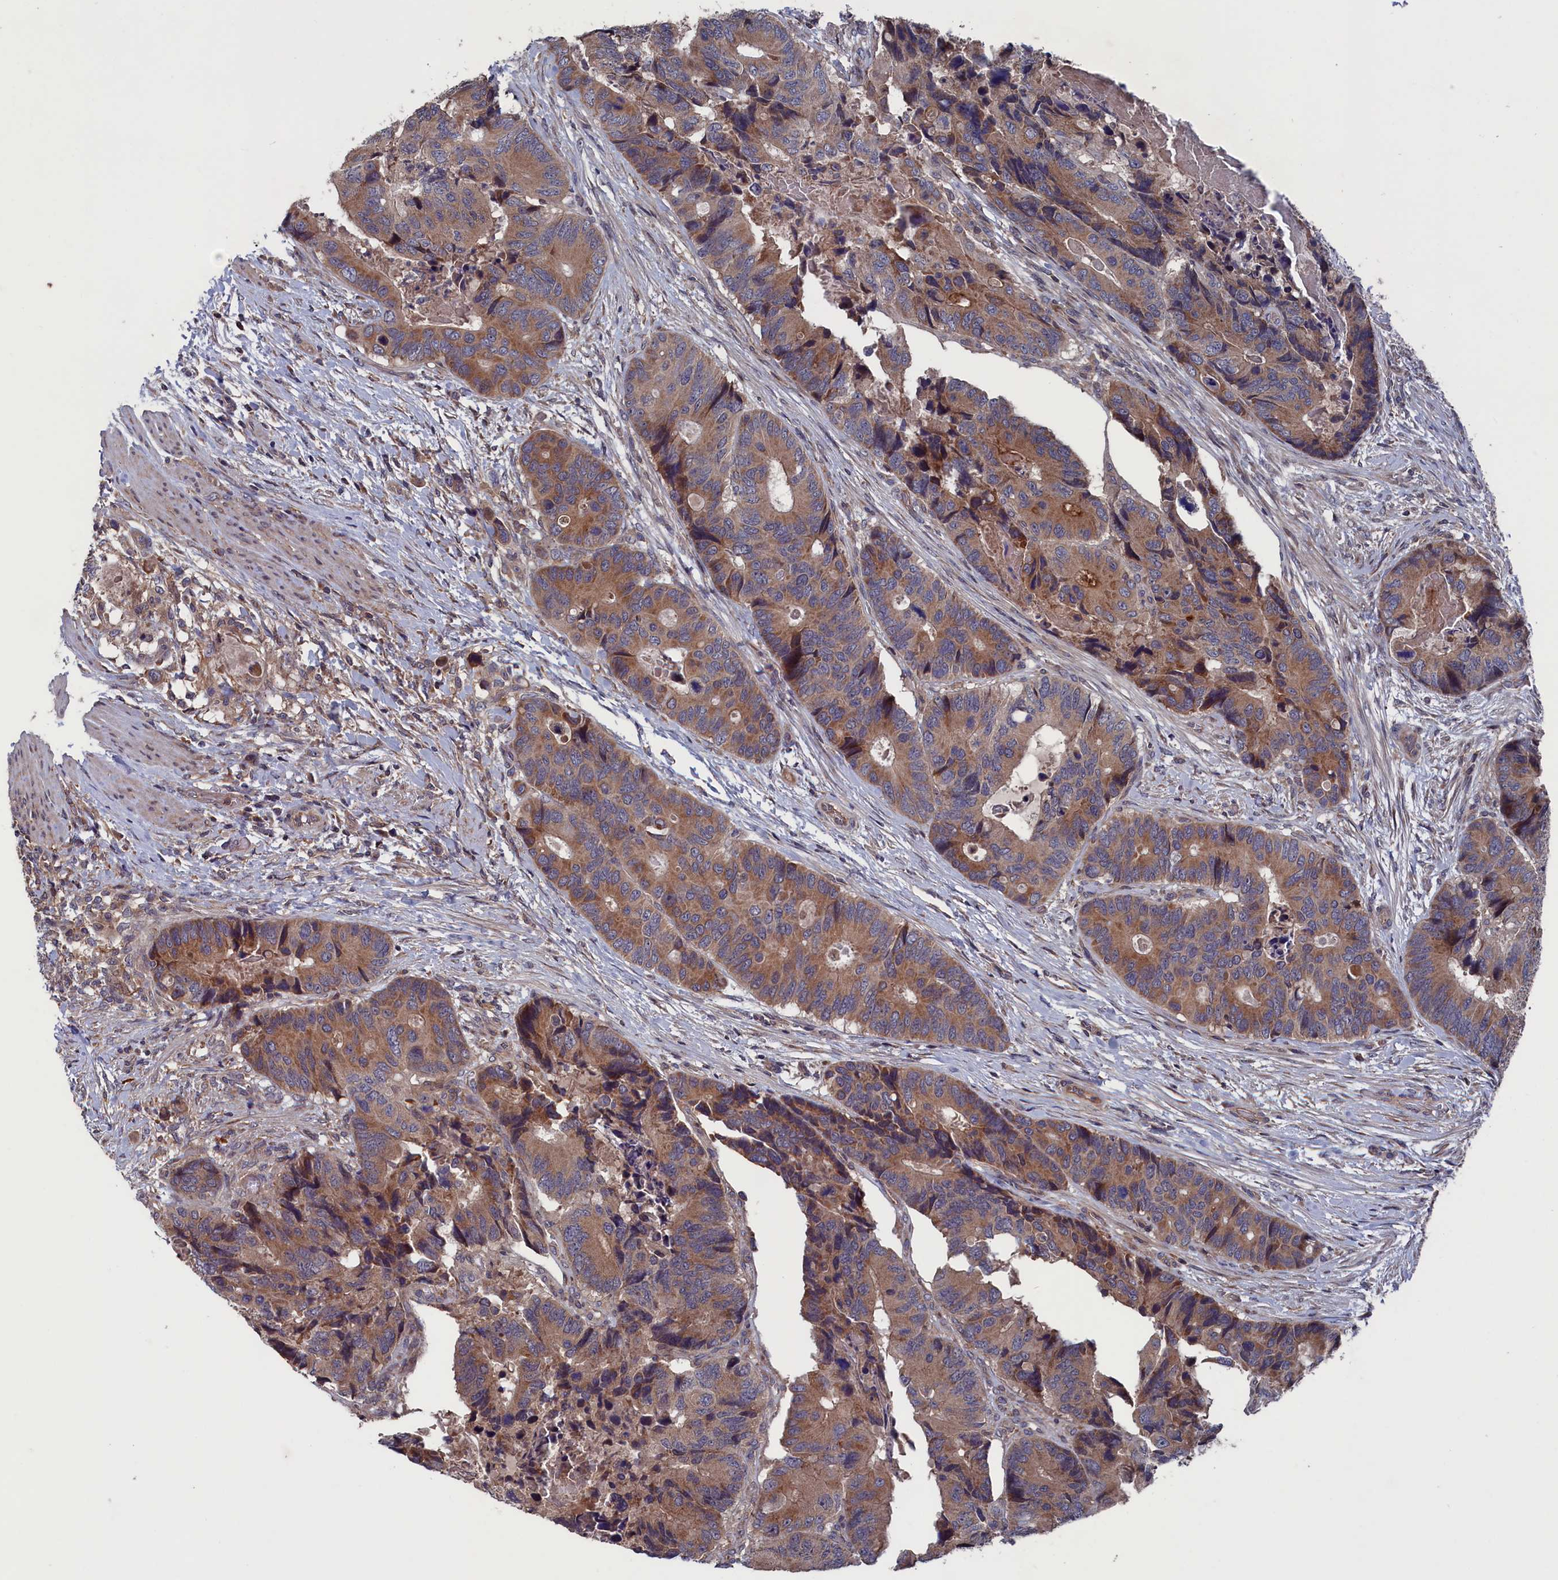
{"staining": {"intensity": "moderate", "quantity": ">75%", "location": "cytoplasmic/membranous"}, "tissue": "colorectal cancer", "cell_type": "Tumor cells", "image_type": "cancer", "snomed": [{"axis": "morphology", "description": "Adenocarcinoma, NOS"}, {"axis": "topography", "description": "Colon"}], "caption": "Immunohistochemical staining of colorectal cancer (adenocarcinoma) reveals moderate cytoplasmic/membranous protein staining in about >75% of tumor cells.", "gene": "SPATA13", "patient": {"sex": "male", "age": 84}}